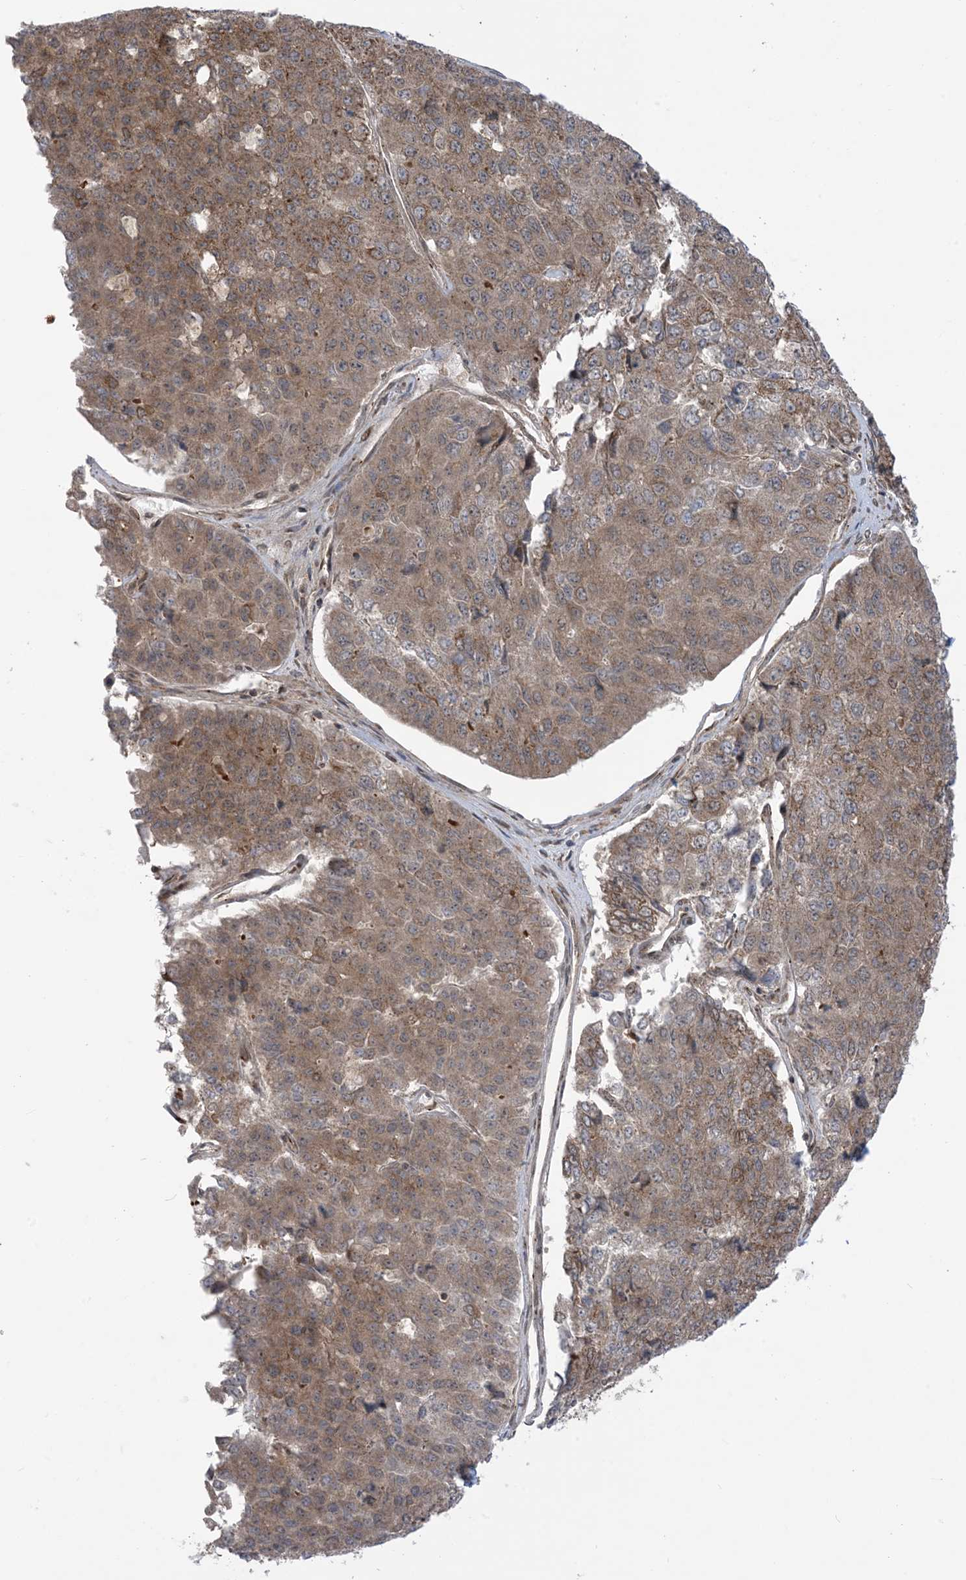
{"staining": {"intensity": "moderate", "quantity": ">75%", "location": "cytoplasmic/membranous"}, "tissue": "pancreatic cancer", "cell_type": "Tumor cells", "image_type": "cancer", "snomed": [{"axis": "morphology", "description": "Adenocarcinoma, NOS"}, {"axis": "topography", "description": "Pancreas"}], "caption": "DAB (3,3'-diaminobenzidine) immunohistochemical staining of adenocarcinoma (pancreatic) demonstrates moderate cytoplasmic/membranous protein expression in about >75% of tumor cells. (IHC, brightfield microscopy, high magnification).", "gene": "CASP4", "patient": {"sex": "male", "age": 50}}